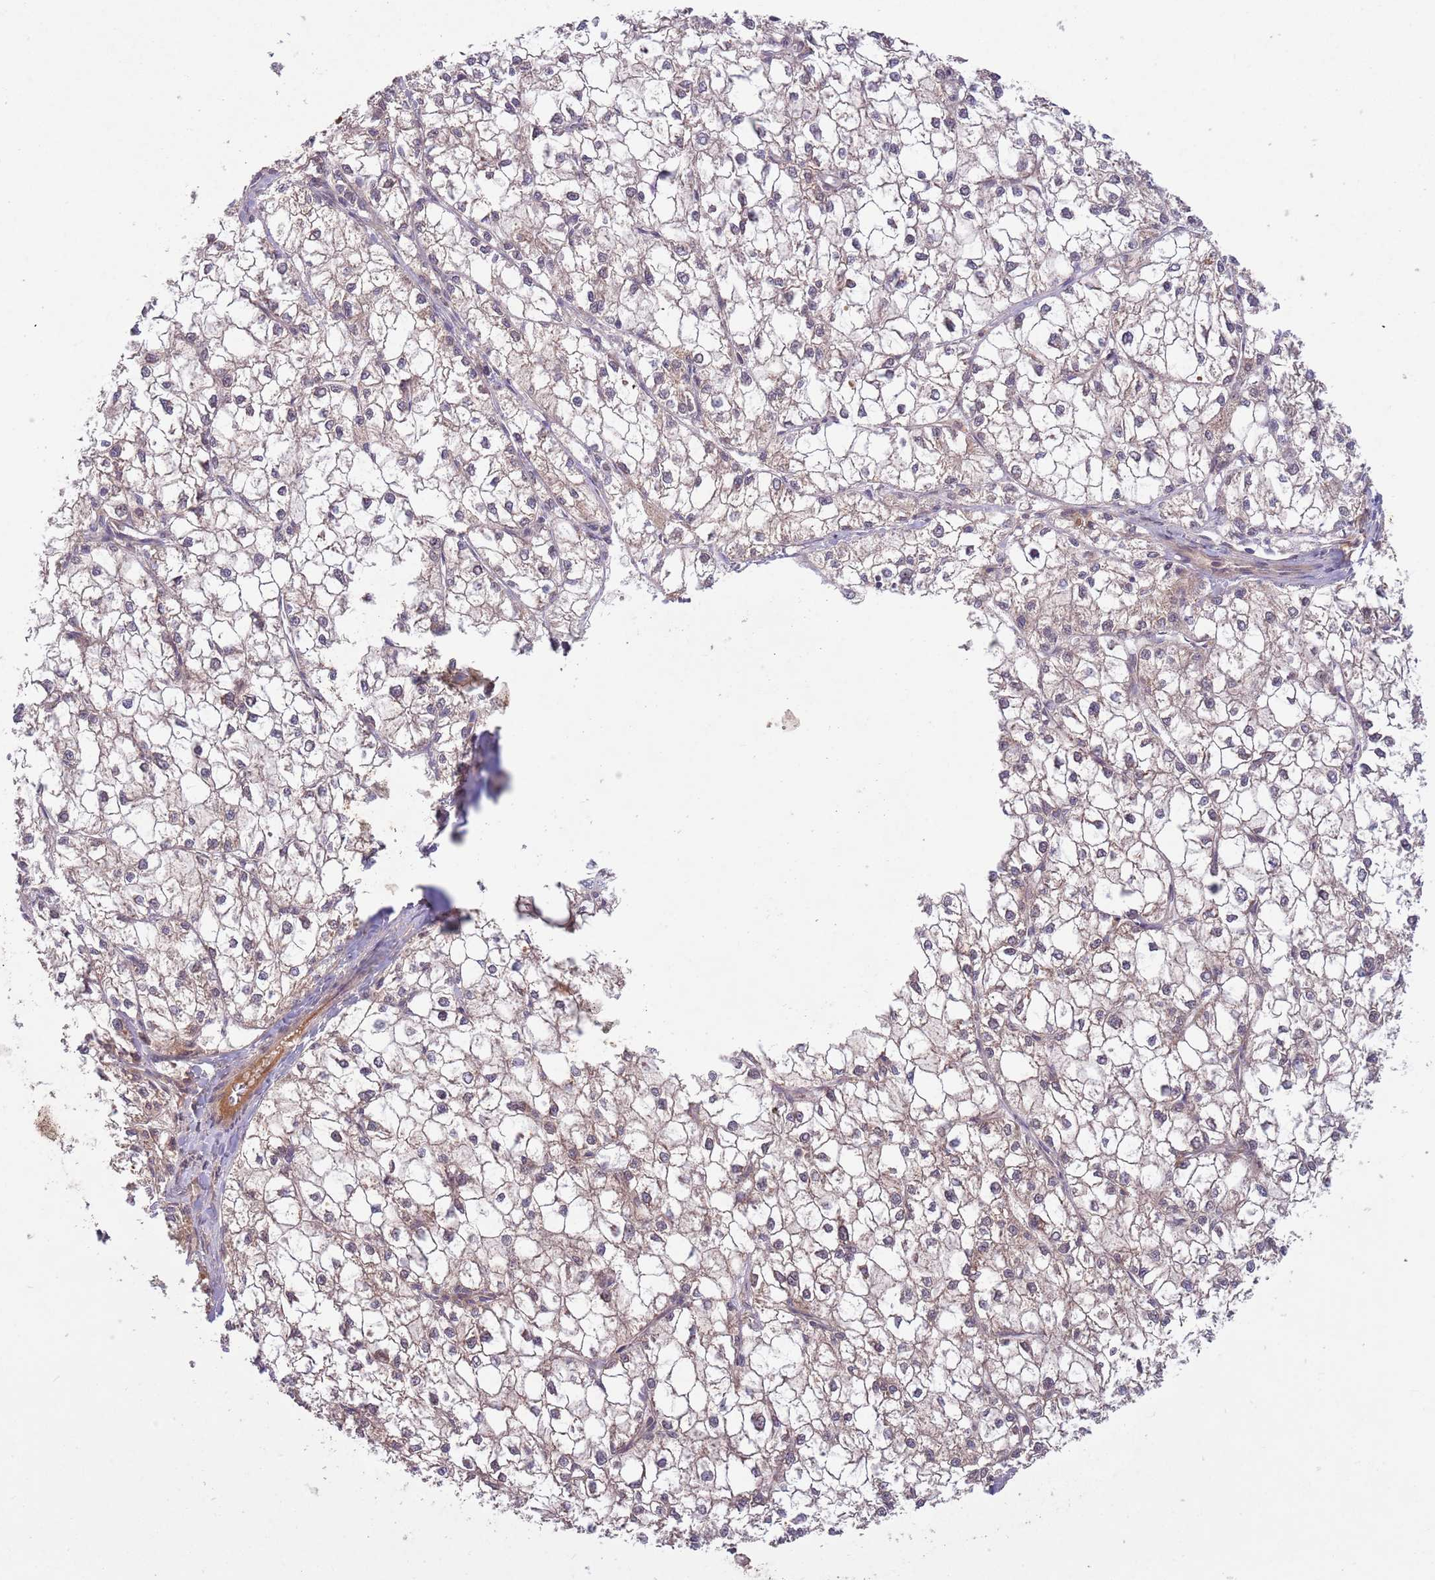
{"staining": {"intensity": "weak", "quantity": ">75%", "location": "cytoplasmic/membranous"}, "tissue": "liver cancer", "cell_type": "Tumor cells", "image_type": "cancer", "snomed": [{"axis": "morphology", "description": "Carcinoma, Hepatocellular, NOS"}, {"axis": "topography", "description": "Liver"}], "caption": "Liver hepatocellular carcinoma stained for a protein exhibits weak cytoplasmic/membranous positivity in tumor cells.", "gene": "MFNG", "patient": {"sex": "female", "age": 43}}